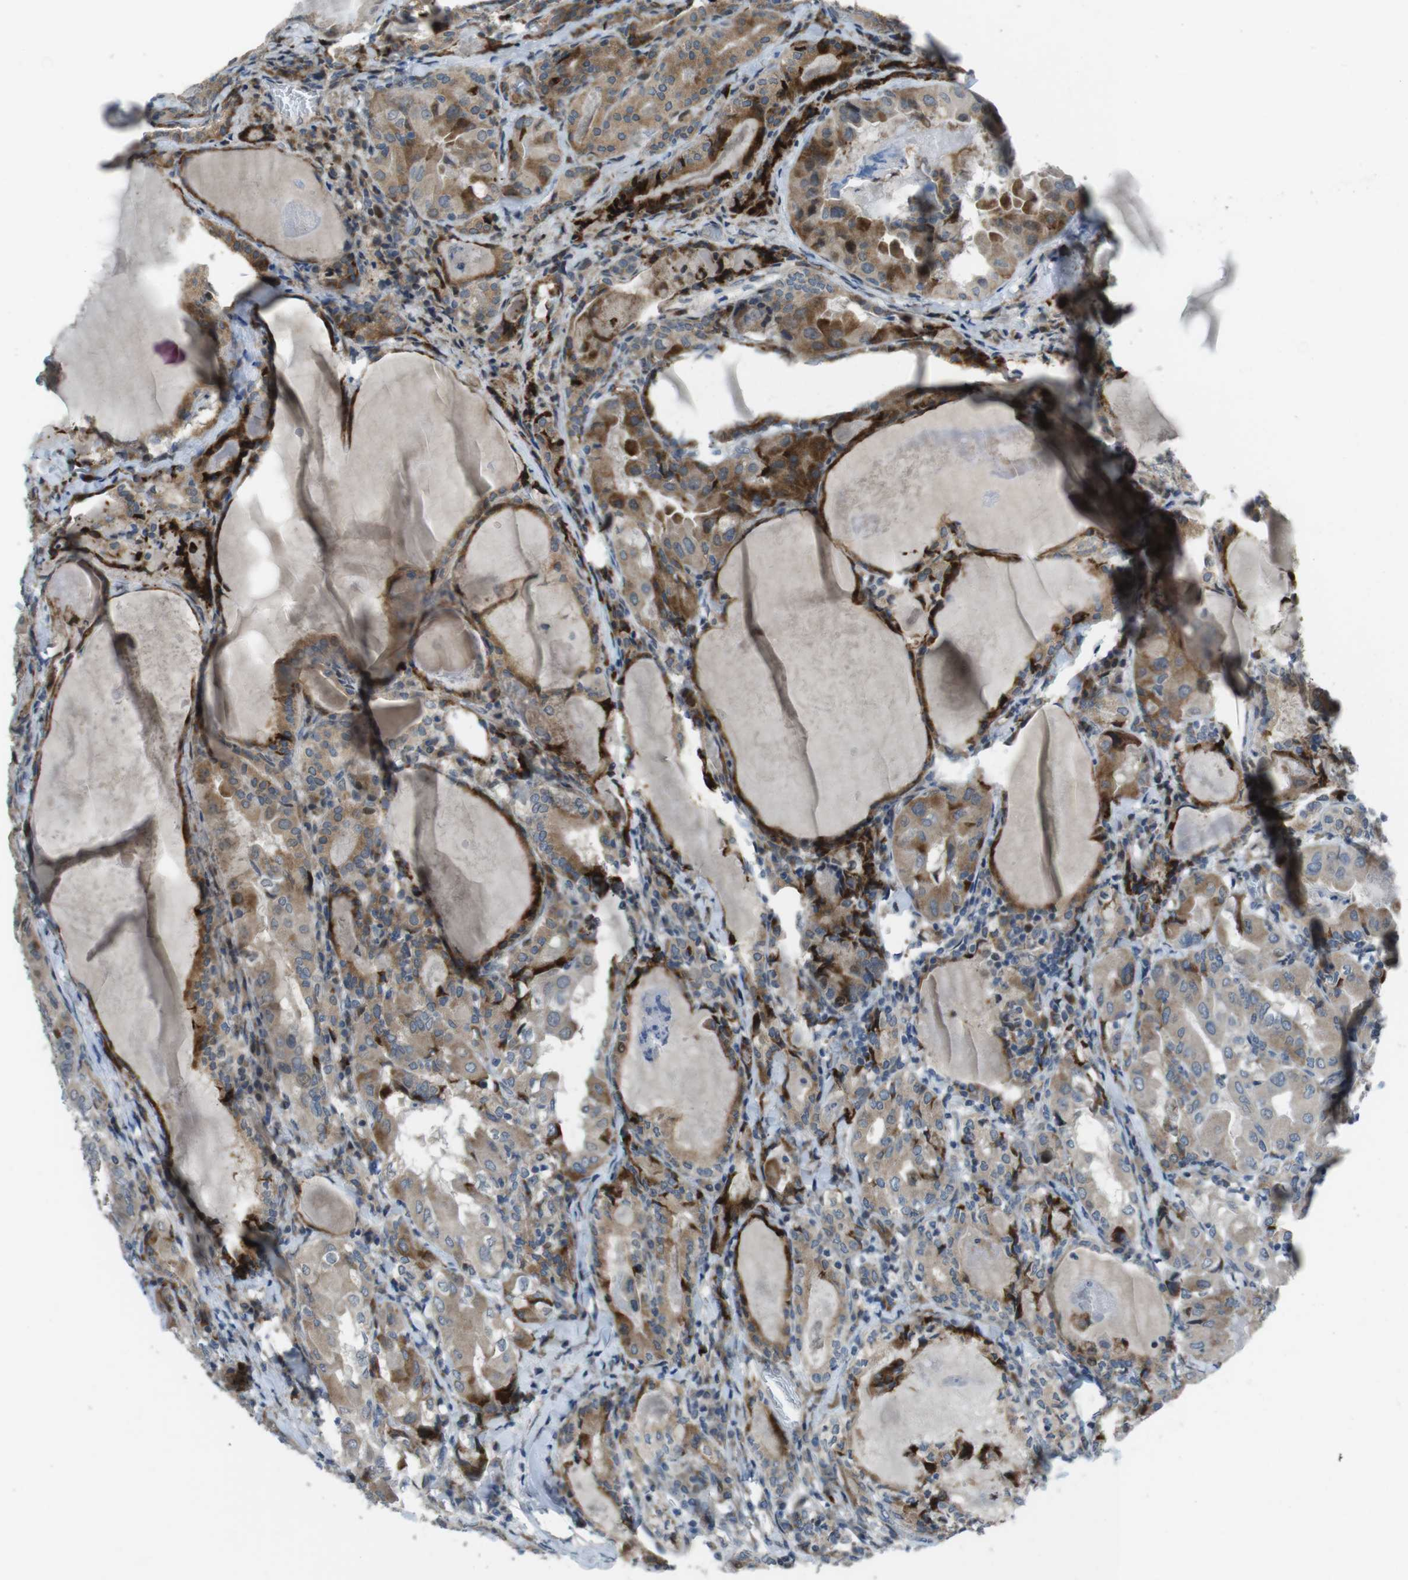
{"staining": {"intensity": "moderate", "quantity": "25%-75%", "location": "cytoplasmic/membranous,nuclear"}, "tissue": "thyroid cancer", "cell_type": "Tumor cells", "image_type": "cancer", "snomed": [{"axis": "morphology", "description": "Papillary adenocarcinoma, NOS"}, {"axis": "topography", "description": "Thyroid gland"}], "caption": "The histopathology image reveals a brown stain indicating the presence of a protein in the cytoplasmic/membranous and nuclear of tumor cells in papillary adenocarcinoma (thyroid).", "gene": "PBRM1", "patient": {"sex": "female", "age": 42}}